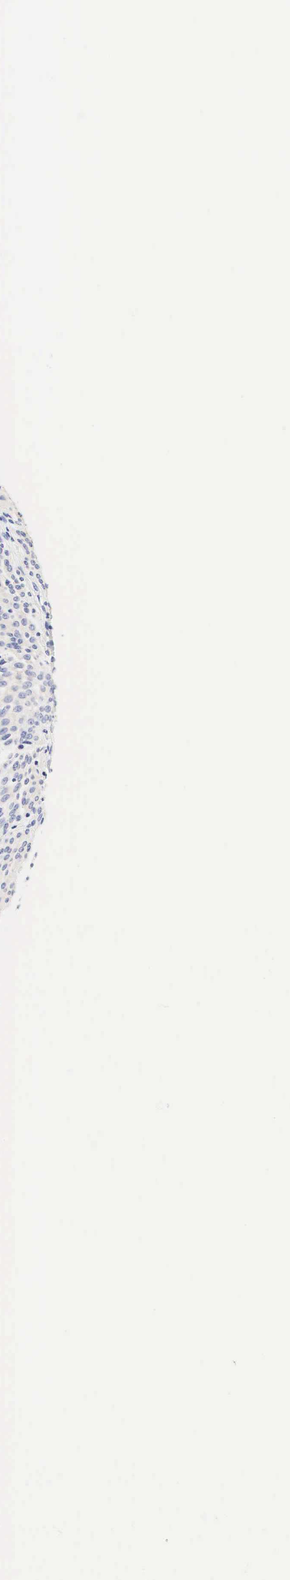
{"staining": {"intensity": "negative", "quantity": "none", "location": "none"}, "tissue": "urinary bladder", "cell_type": "Urothelial cells", "image_type": "normal", "snomed": [{"axis": "morphology", "description": "Normal tissue, NOS"}, {"axis": "topography", "description": "Urinary bladder"}], "caption": "High magnification brightfield microscopy of benign urinary bladder stained with DAB (brown) and counterstained with hematoxylin (blue): urothelial cells show no significant positivity.", "gene": "CNN1", "patient": {"sex": "female", "age": 39}}